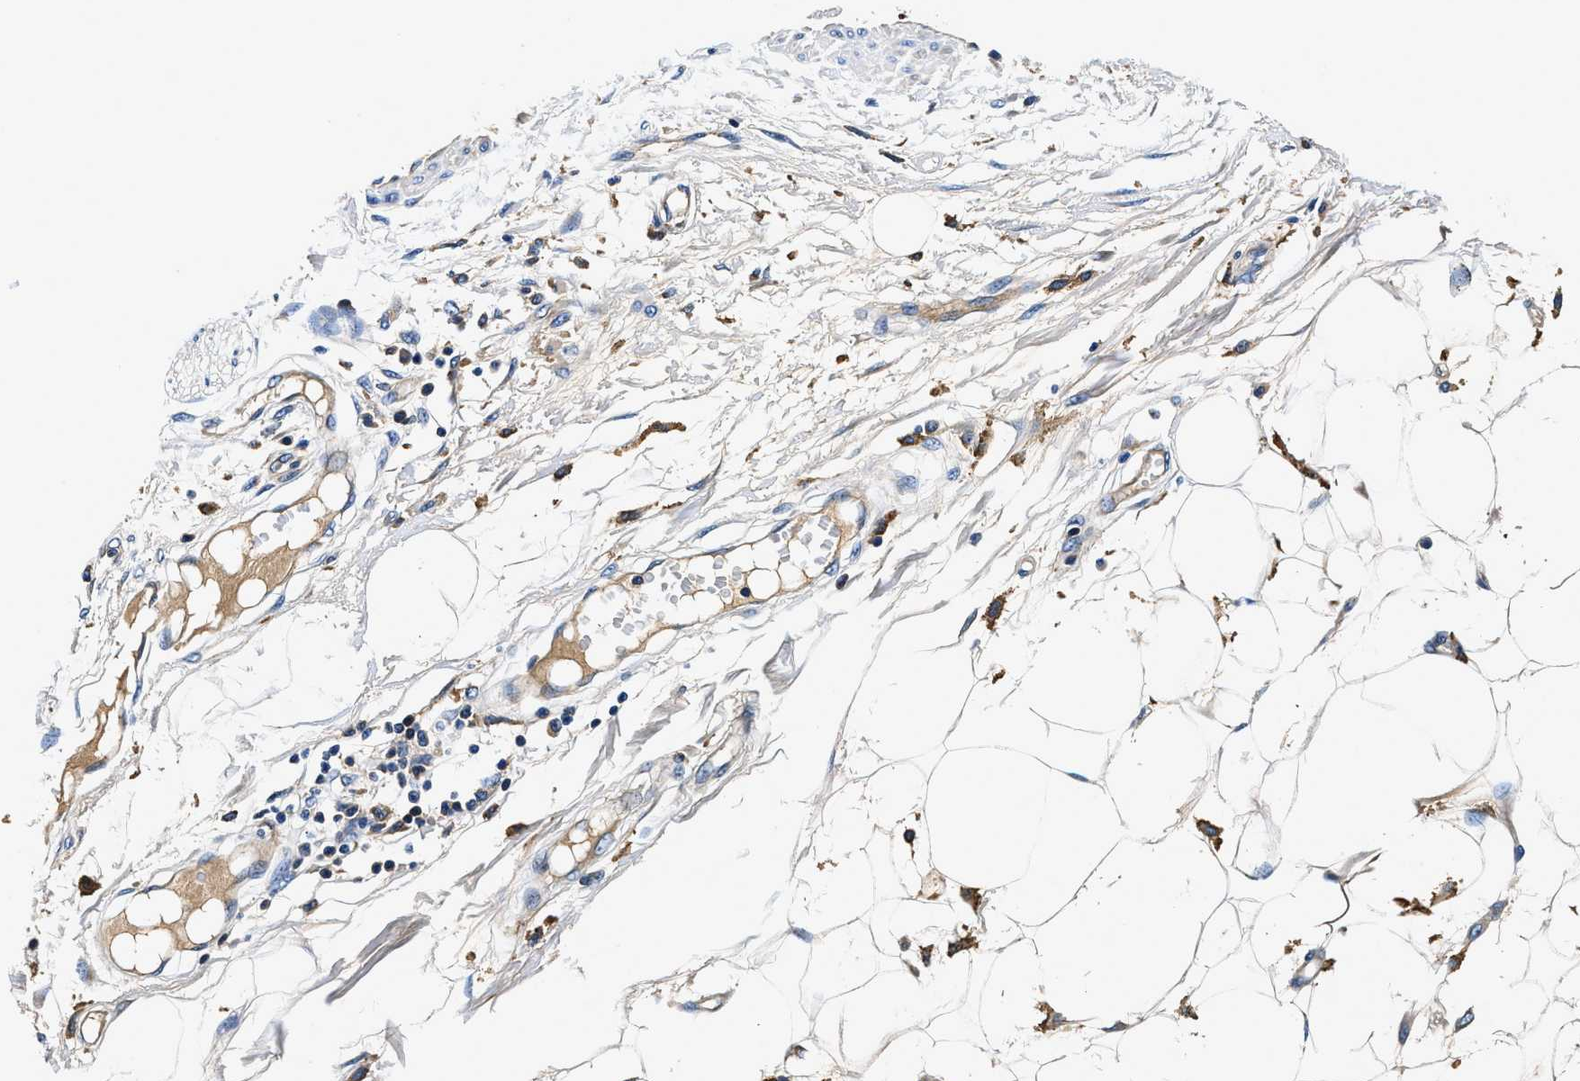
{"staining": {"intensity": "negative", "quantity": "none", "location": "none"}, "tissue": "adipose tissue", "cell_type": "Adipocytes", "image_type": "normal", "snomed": [{"axis": "morphology", "description": "Normal tissue, NOS"}, {"axis": "morphology", "description": "Squamous cell carcinoma, NOS"}, {"axis": "topography", "description": "Skin"}, {"axis": "topography", "description": "Peripheral nerve tissue"}], "caption": "An immunohistochemistry (IHC) image of benign adipose tissue is shown. There is no staining in adipocytes of adipose tissue.", "gene": "ZFAND3", "patient": {"sex": "male", "age": 83}}